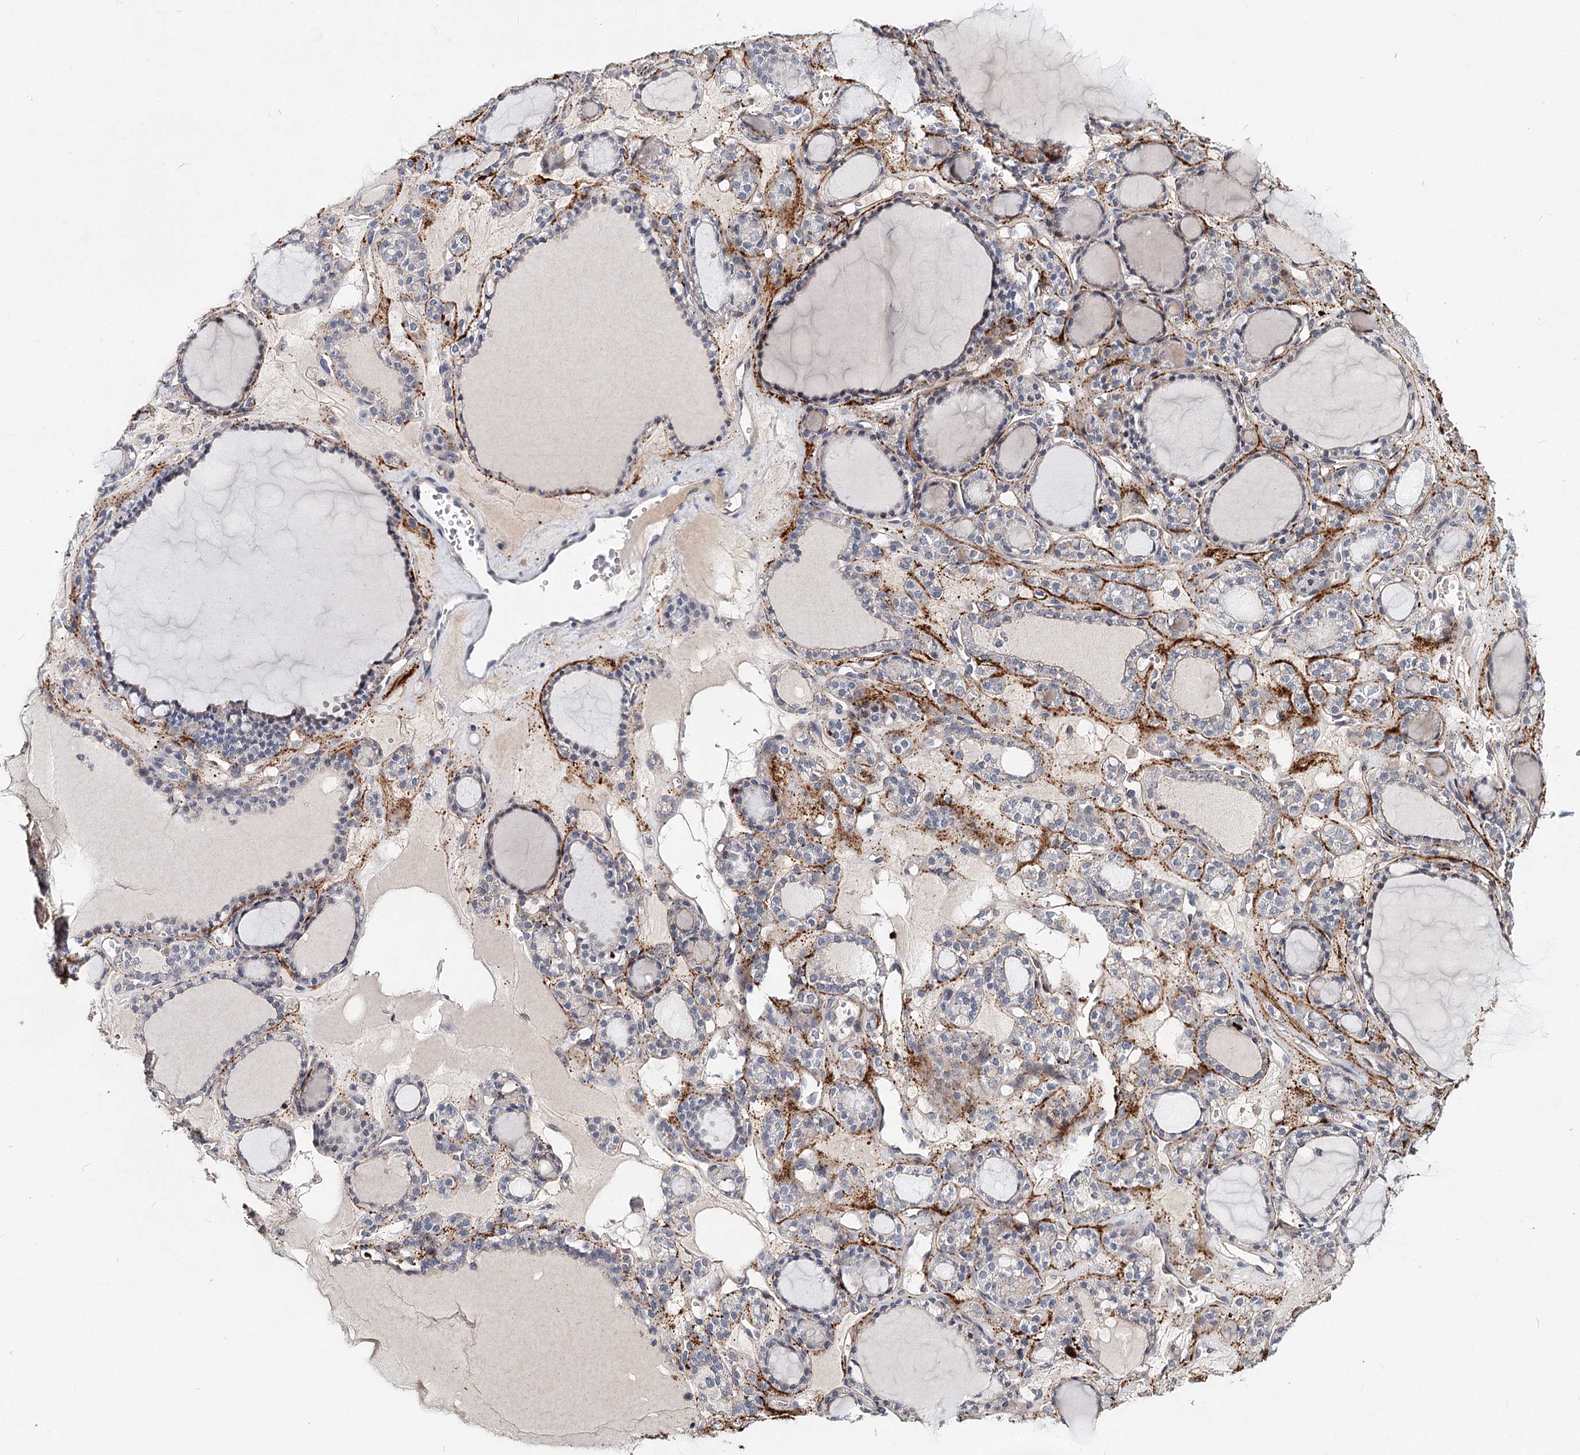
{"staining": {"intensity": "negative", "quantity": "none", "location": "none"}, "tissue": "thyroid gland", "cell_type": "Glandular cells", "image_type": "normal", "snomed": [{"axis": "morphology", "description": "Normal tissue, NOS"}, {"axis": "topography", "description": "Thyroid gland"}], "caption": "Immunohistochemistry image of normal thyroid gland stained for a protein (brown), which exhibits no expression in glandular cells. The staining is performed using DAB brown chromogen with nuclei counter-stained in using hematoxylin.", "gene": "TMEM218", "patient": {"sex": "female", "age": 28}}